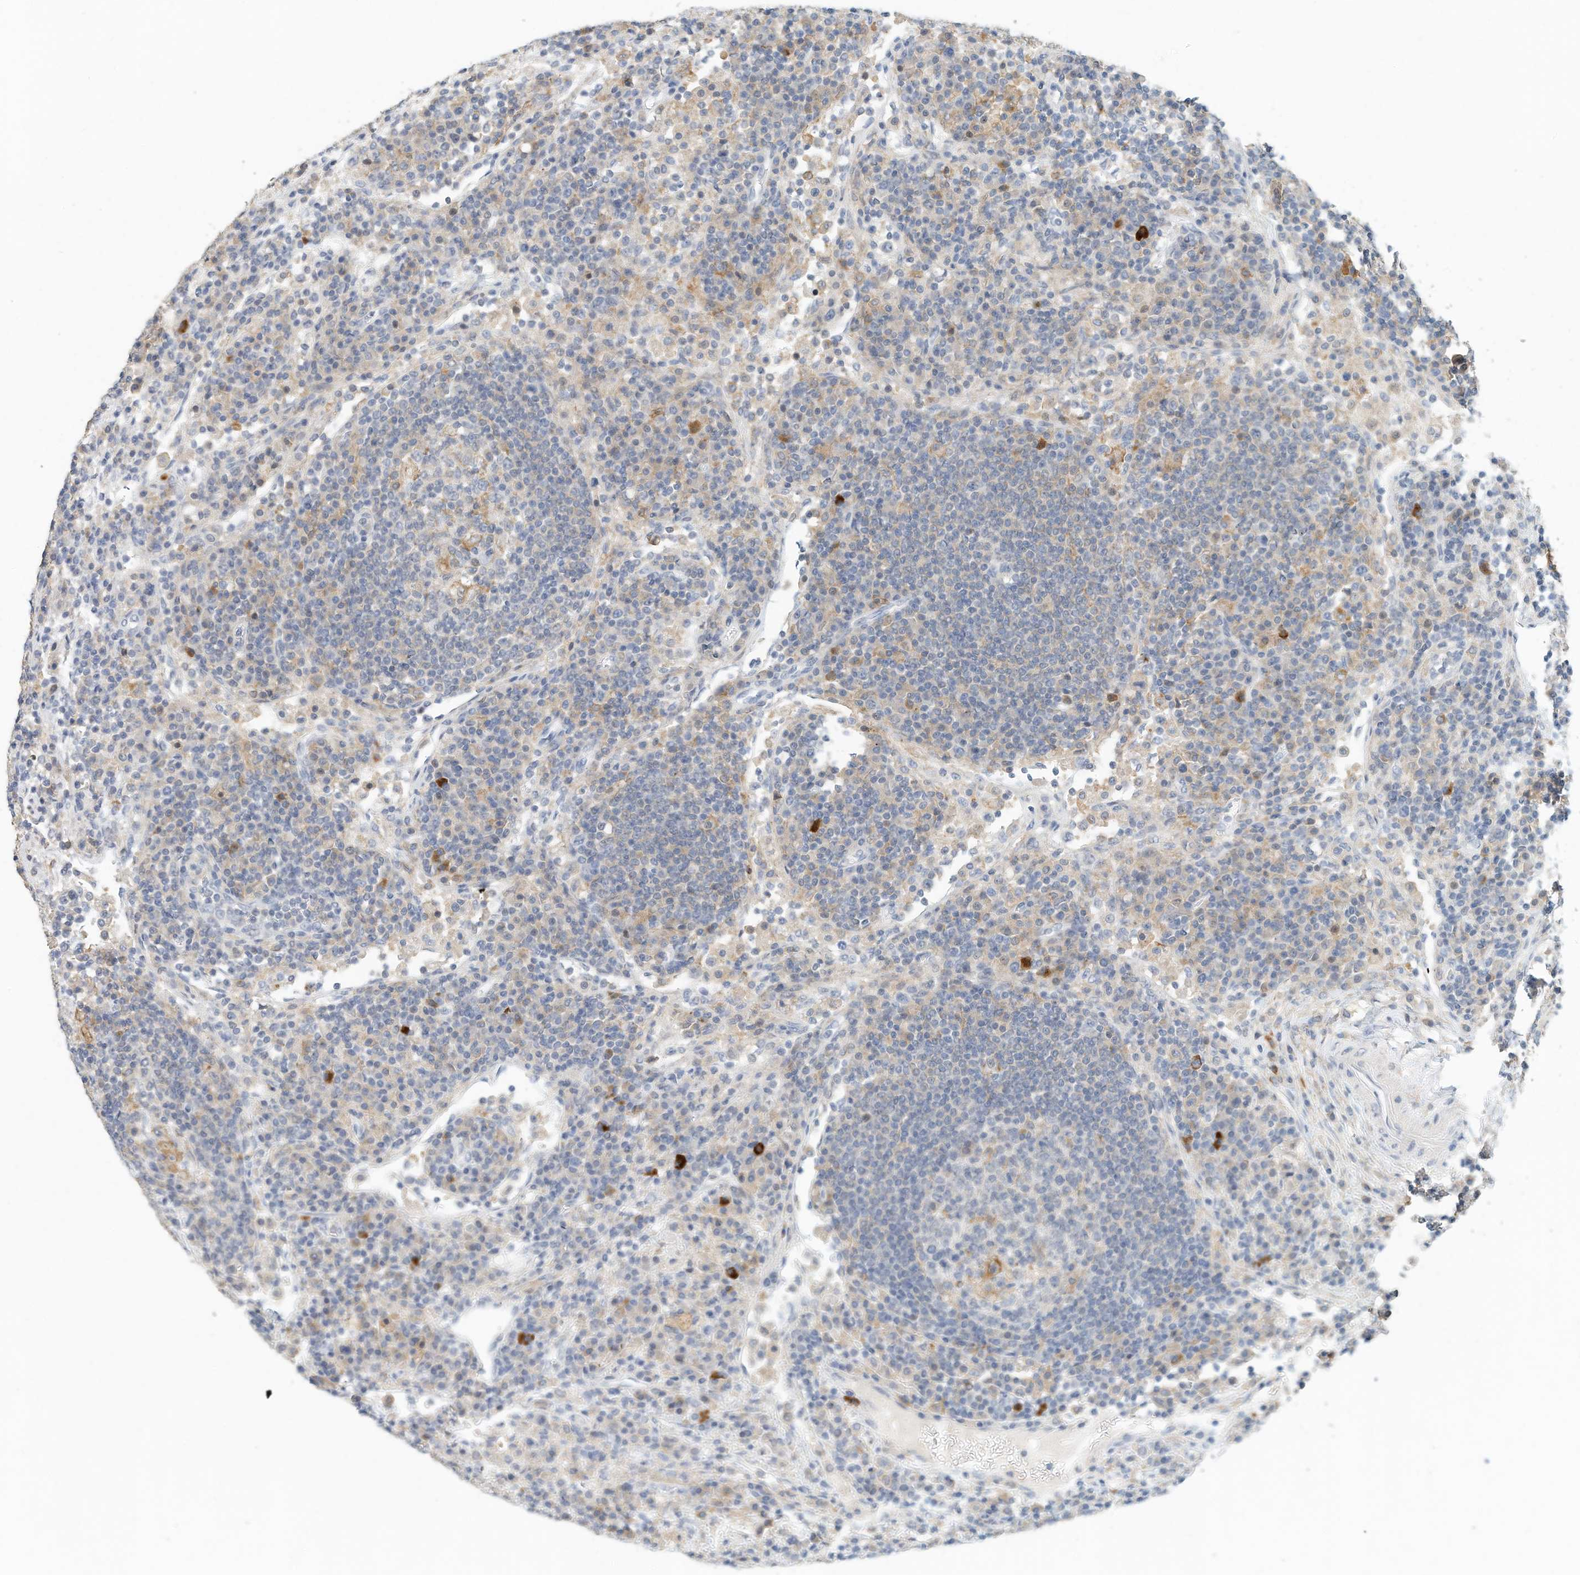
{"staining": {"intensity": "moderate", "quantity": "<25%", "location": "cytoplasmic/membranous"}, "tissue": "lymph node", "cell_type": "Germinal center cells", "image_type": "normal", "snomed": [{"axis": "morphology", "description": "Normal tissue, NOS"}, {"axis": "topography", "description": "Lymph node"}], "caption": "An IHC micrograph of benign tissue is shown. Protein staining in brown labels moderate cytoplasmic/membranous positivity in lymph node within germinal center cells.", "gene": "MICAL1", "patient": {"sex": "female", "age": 53}}